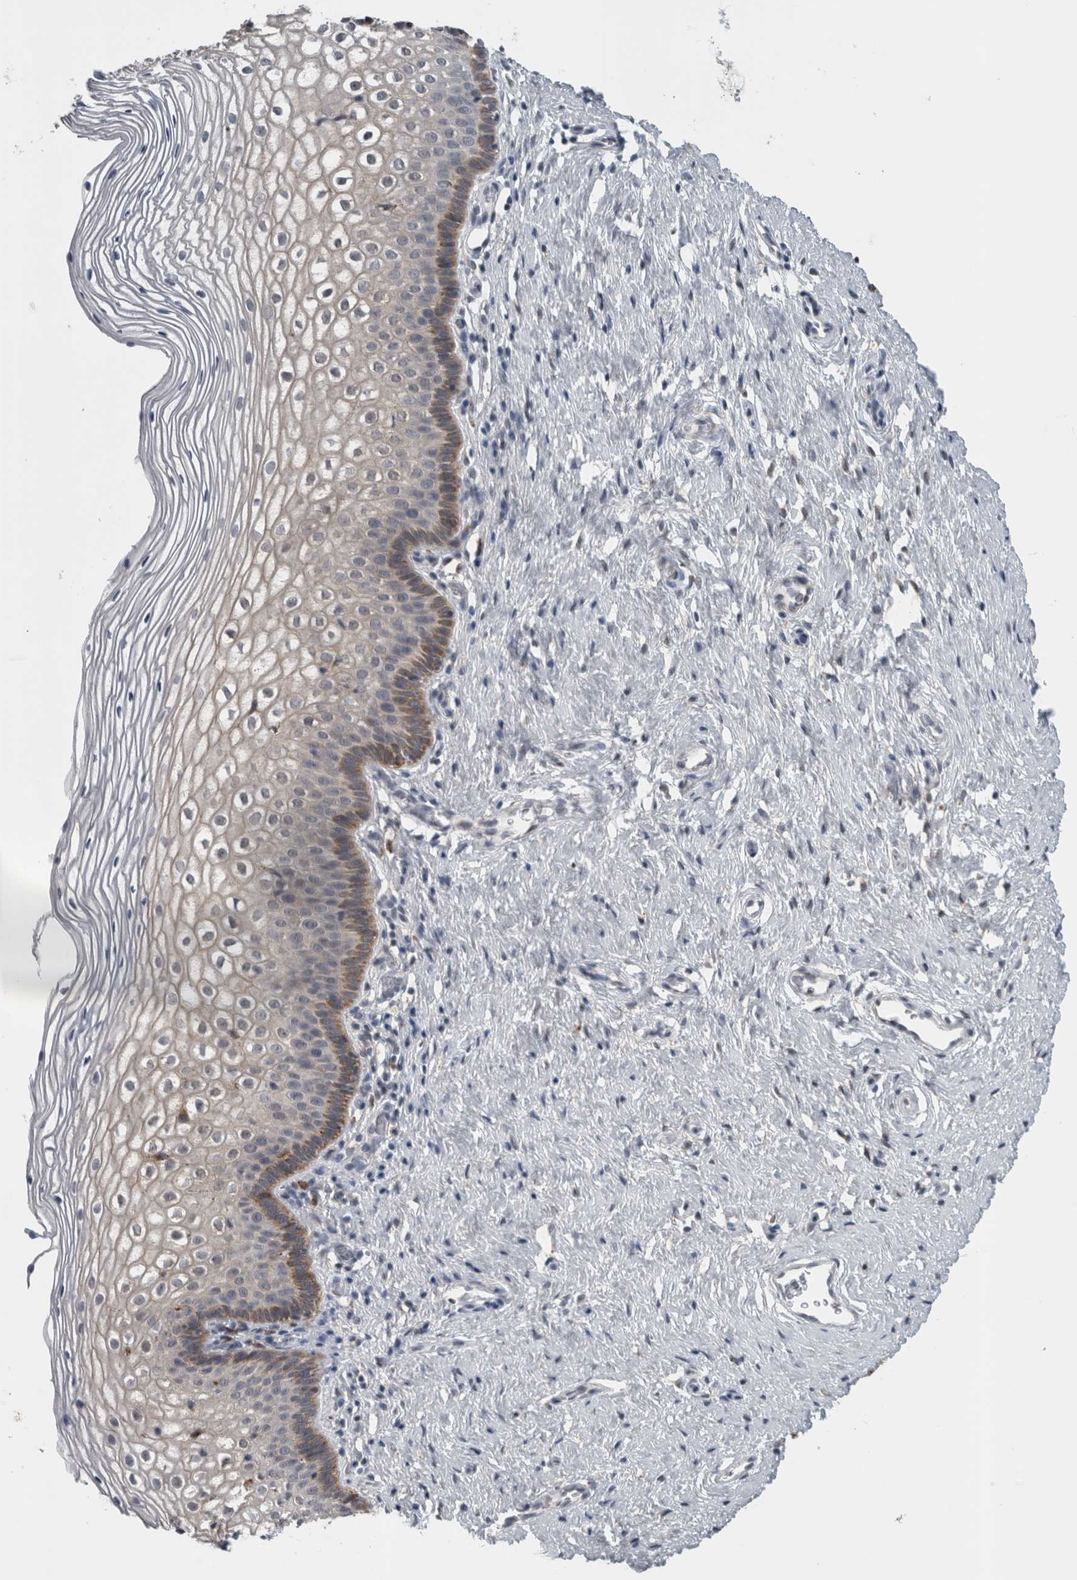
{"staining": {"intensity": "moderate", "quantity": "<25%", "location": "cytoplasmic/membranous"}, "tissue": "cervix", "cell_type": "Squamous epithelial cells", "image_type": "normal", "snomed": [{"axis": "morphology", "description": "Normal tissue, NOS"}, {"axis": "topography", "description": "Cervix"}], "caption": "About <25% of squamous epithelial cells in unremarkable cervix demonstrate moderate cytoplasmic/membranous protein staining as visualized by brown immunohistochemical staining.", "gene": "ACSF2", "patient": {"sex": "female", "age": 27}}